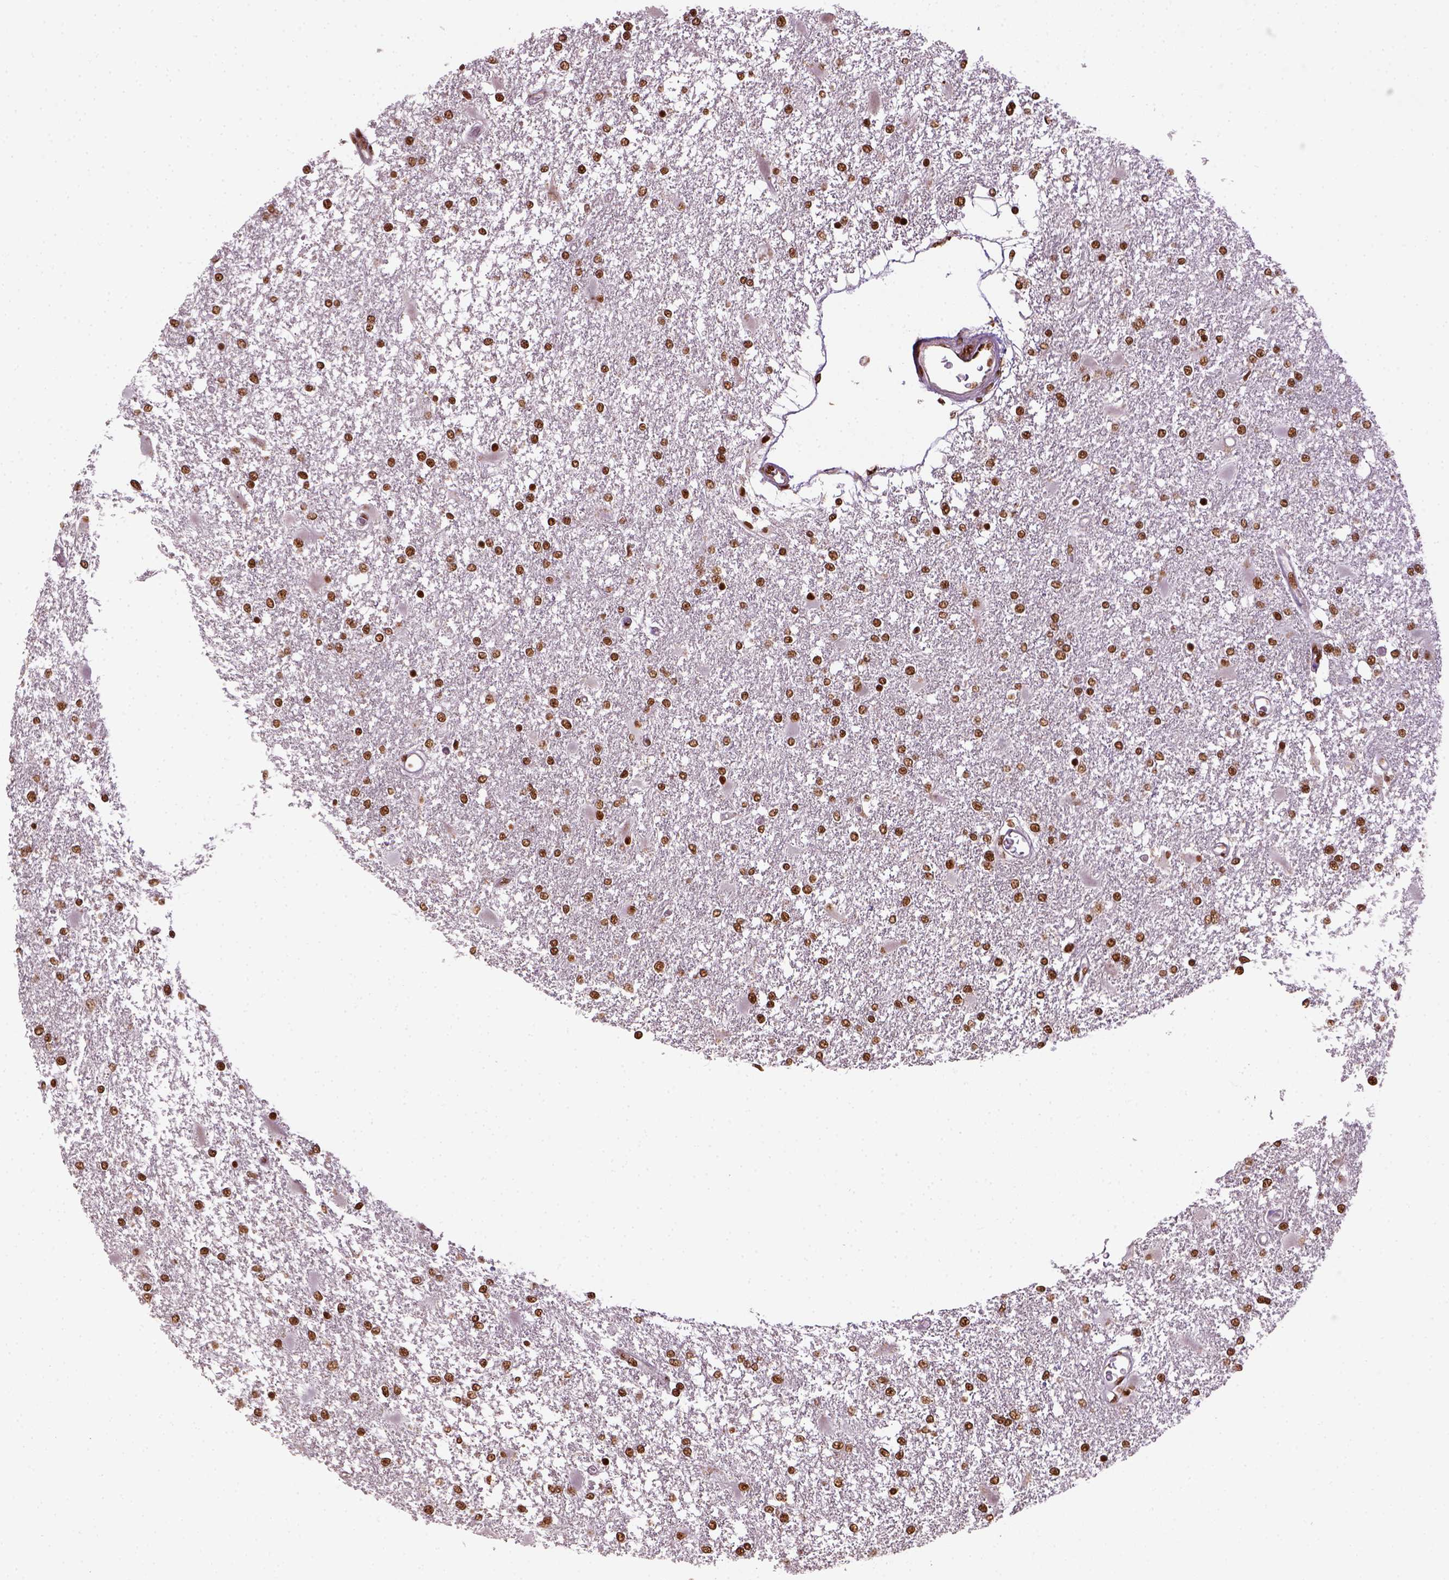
{"staining": {"intensity": "strong", "quantity": ">75%", "location": "nuclear"}, "tissue": "glioma", "cell_type": "Tumor cells", "image_type": "cancer", "snomed": [{"axis": "morphology", "description": "Glioma, malignant, High grade"}, {"axis": "topography", "description": "Cerebral cortex"}], "caption": "Strong nuclear positivity for a protein is identified in approximately >75% of tumor cells of glioma using immunohistochemistry (IHC).", "gene": "CCAR1", "patient": {"sex": "male", "age": 79}}